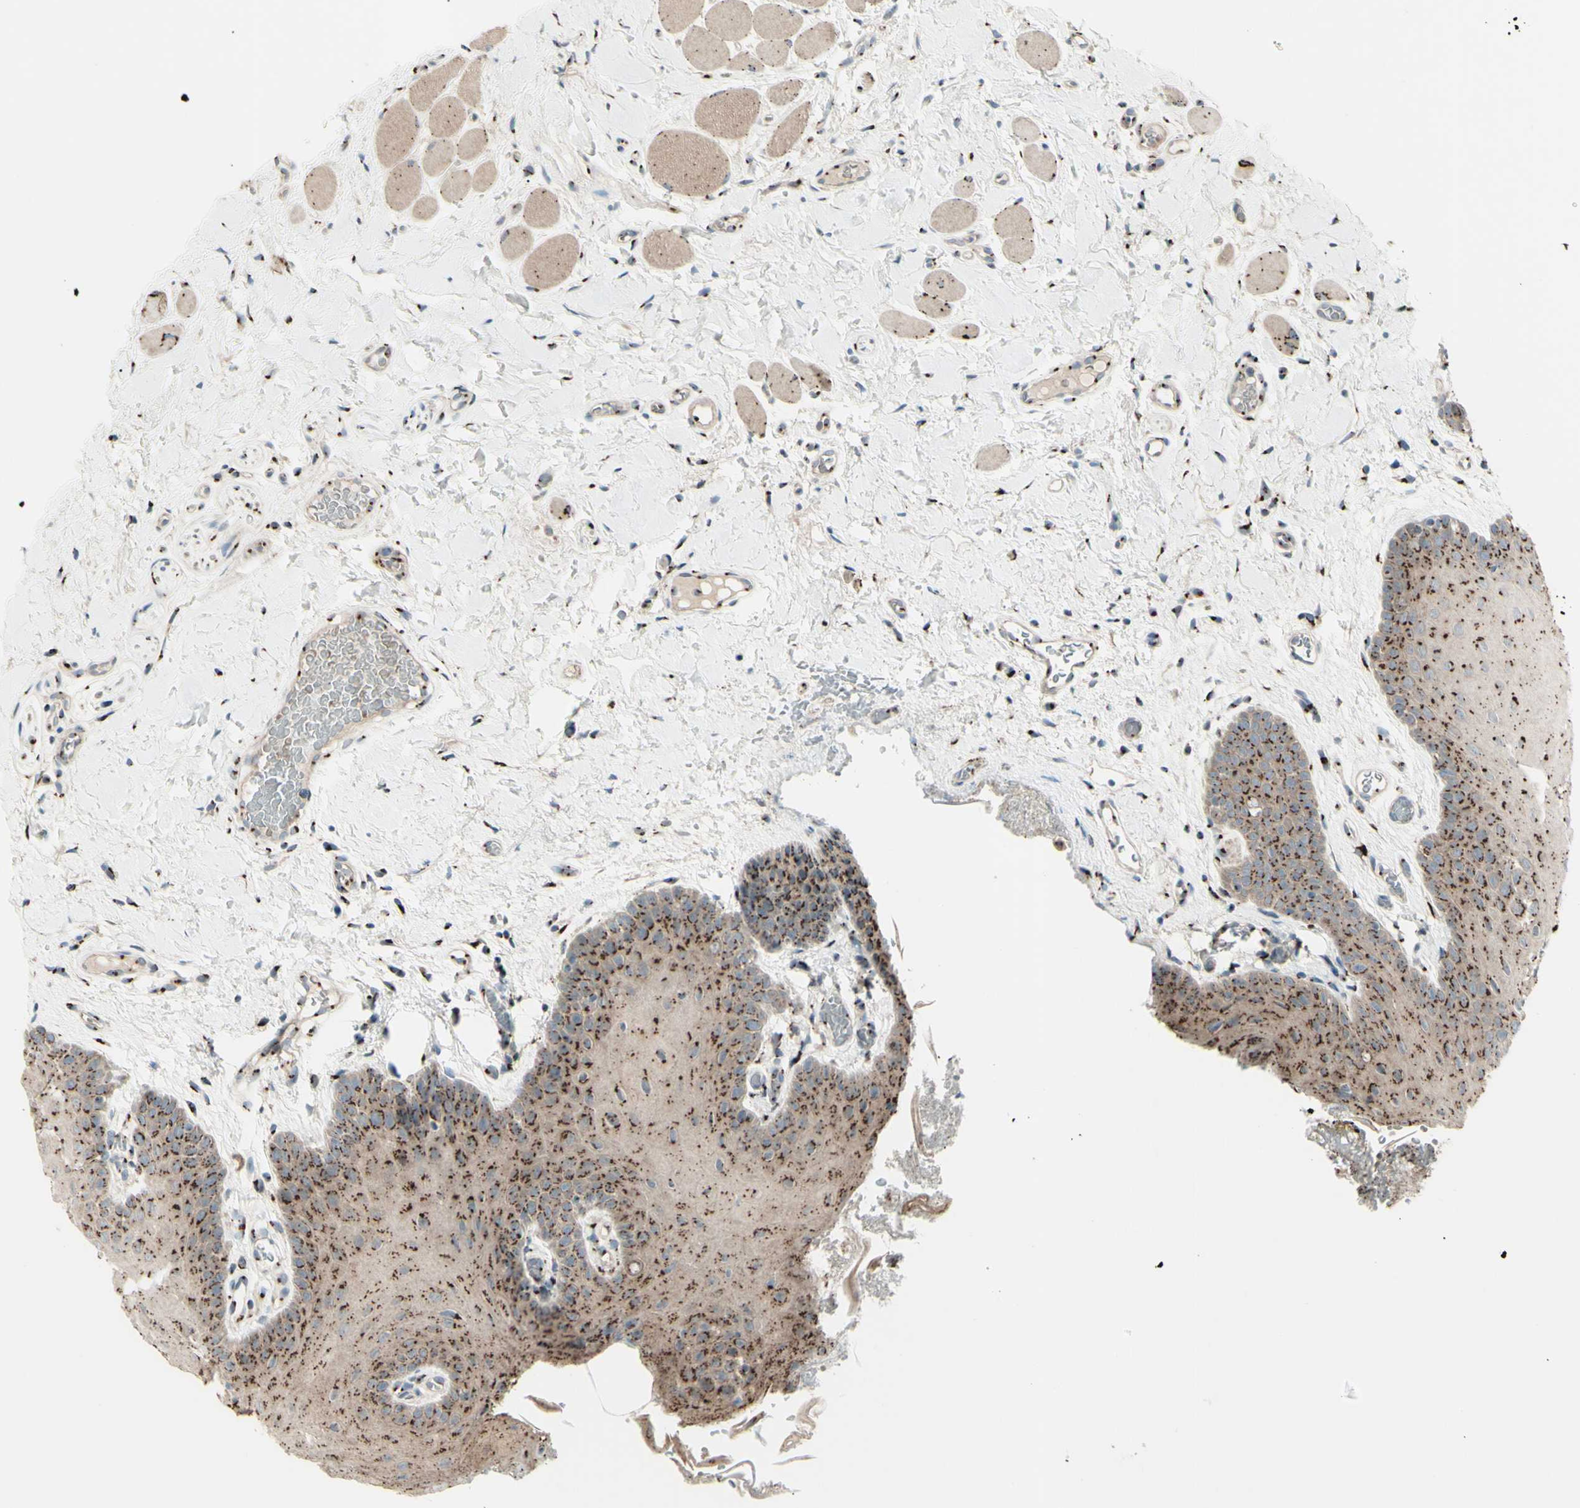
{"staining": {"intensity": "moderate", "quantity": ">75%", "location": "cytoplasmic/membranous"}, "tissue": "oral mucosa", "cell_type": "Squamous epithelial cells", "image_type": "normal", "snomed": [{"axis": "morphology", "description": "Normal tissue, NOS"}, {"axis": "topography", "description": "Oral tissue"}], "caption": "A brown stain labels moderate cytoplasmic/membranous staining of a protein in squamous epithelial cells of benign oral mucosa. (IHC, brightfield microscopy, high magnification).", "gene": "BPNT2", "patient": {"sex": "male", "age": 54}}